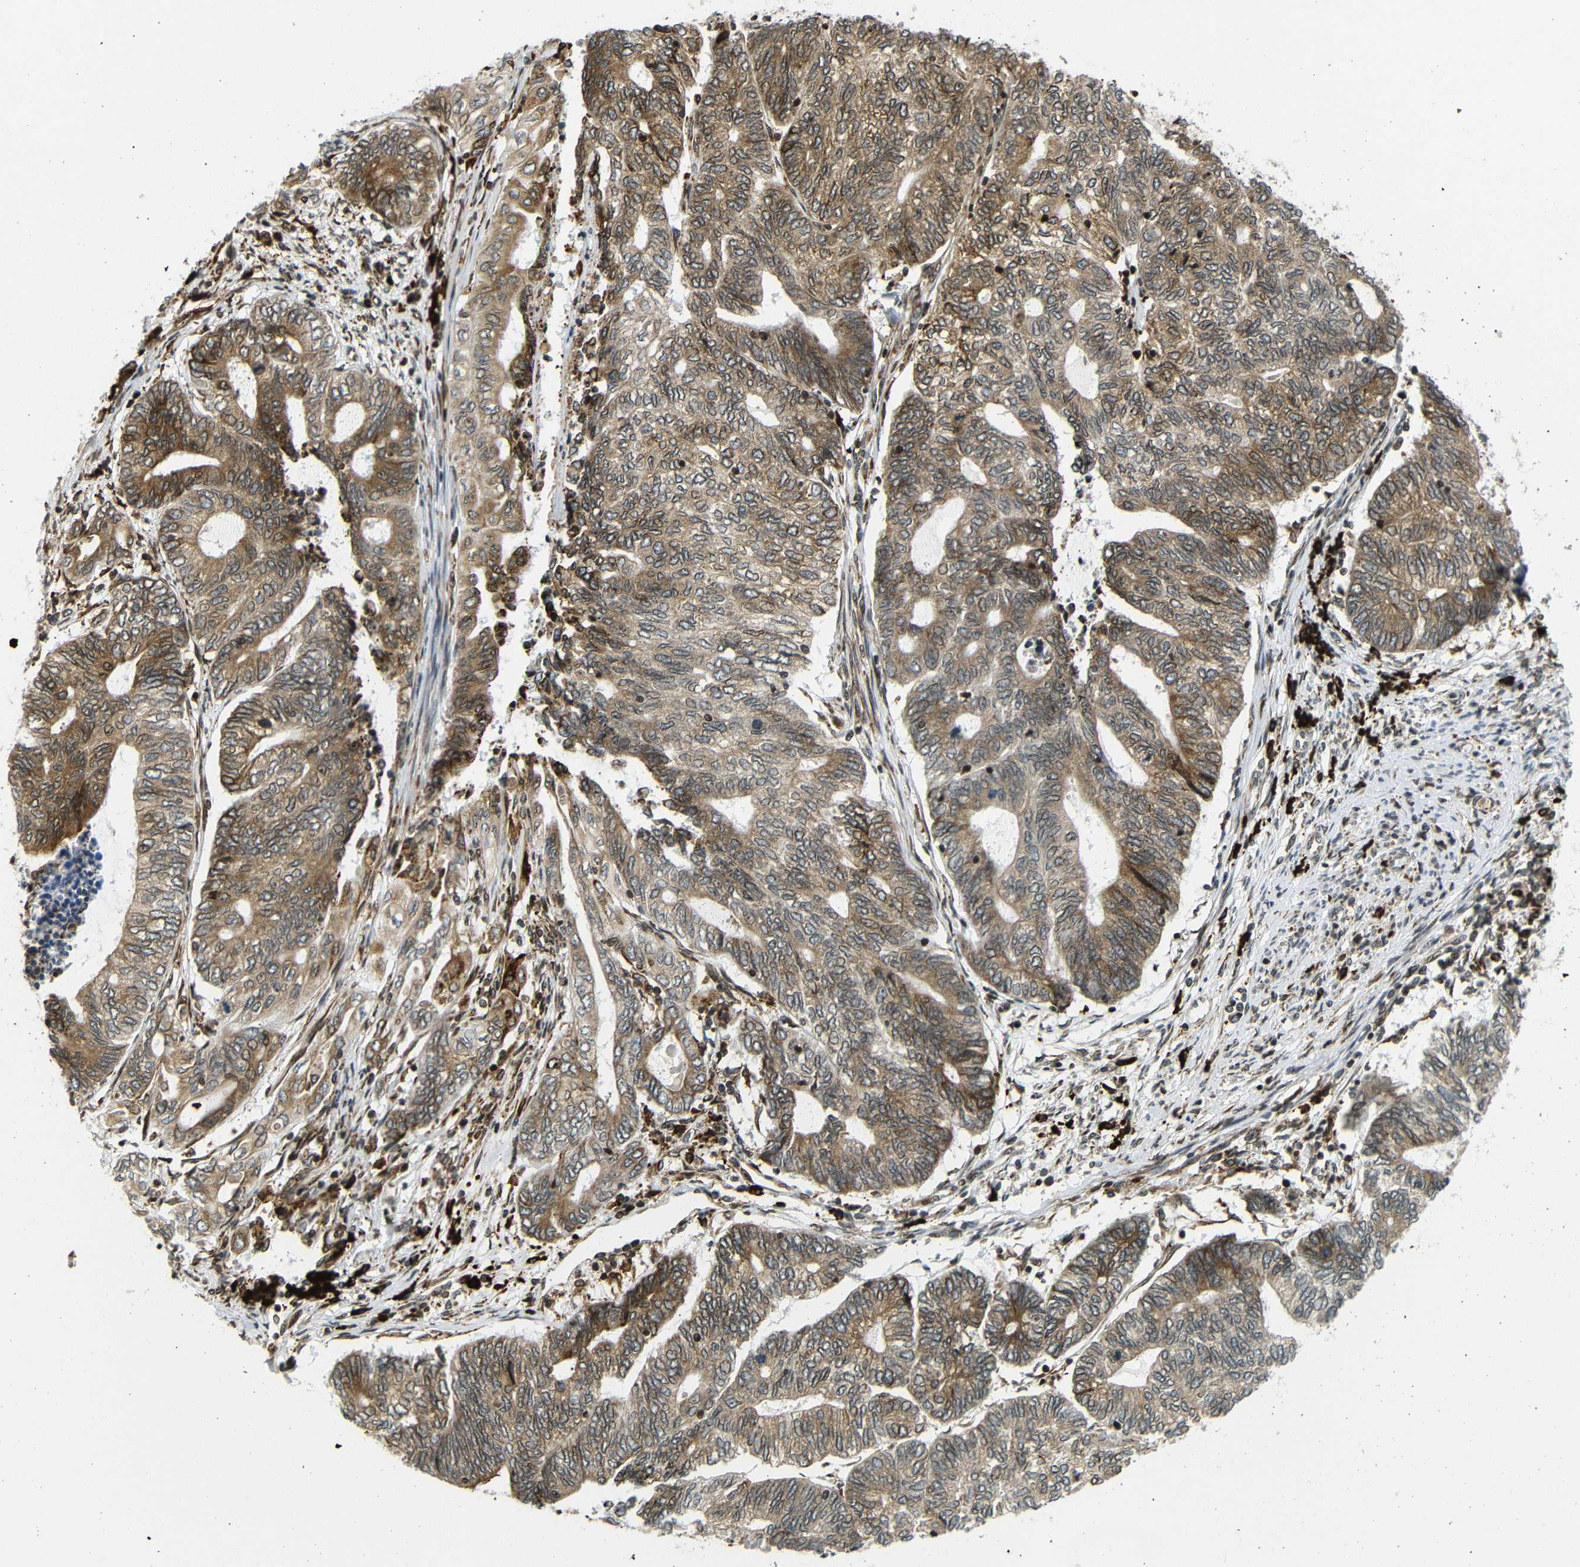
{"staining": {"intensity": "moderate", "quantity": ">75%", "location": "cytoplasmic/membranous"}, "tissue": "endometrial cancer", "cell_type": "Tumor cells", "image_type": "cancer", "snomed": [{"axis": "morphology", "description": "Adenocarcinoma, NOS"}, {"axis": "topography", "description": "Uterus"}, {"axis": "topography", "description": "Endometrium"}], "caption": "Tumor cells display medium levels of moderate cytoplasmic/membranous expression in about >75% of cells in human adenocarcinoma (endometrial). The protein is shown in brown color, while the nuclei are stained blue.", "gene": "SPCS2", "patient": {"sex": "female", "age": 70}}